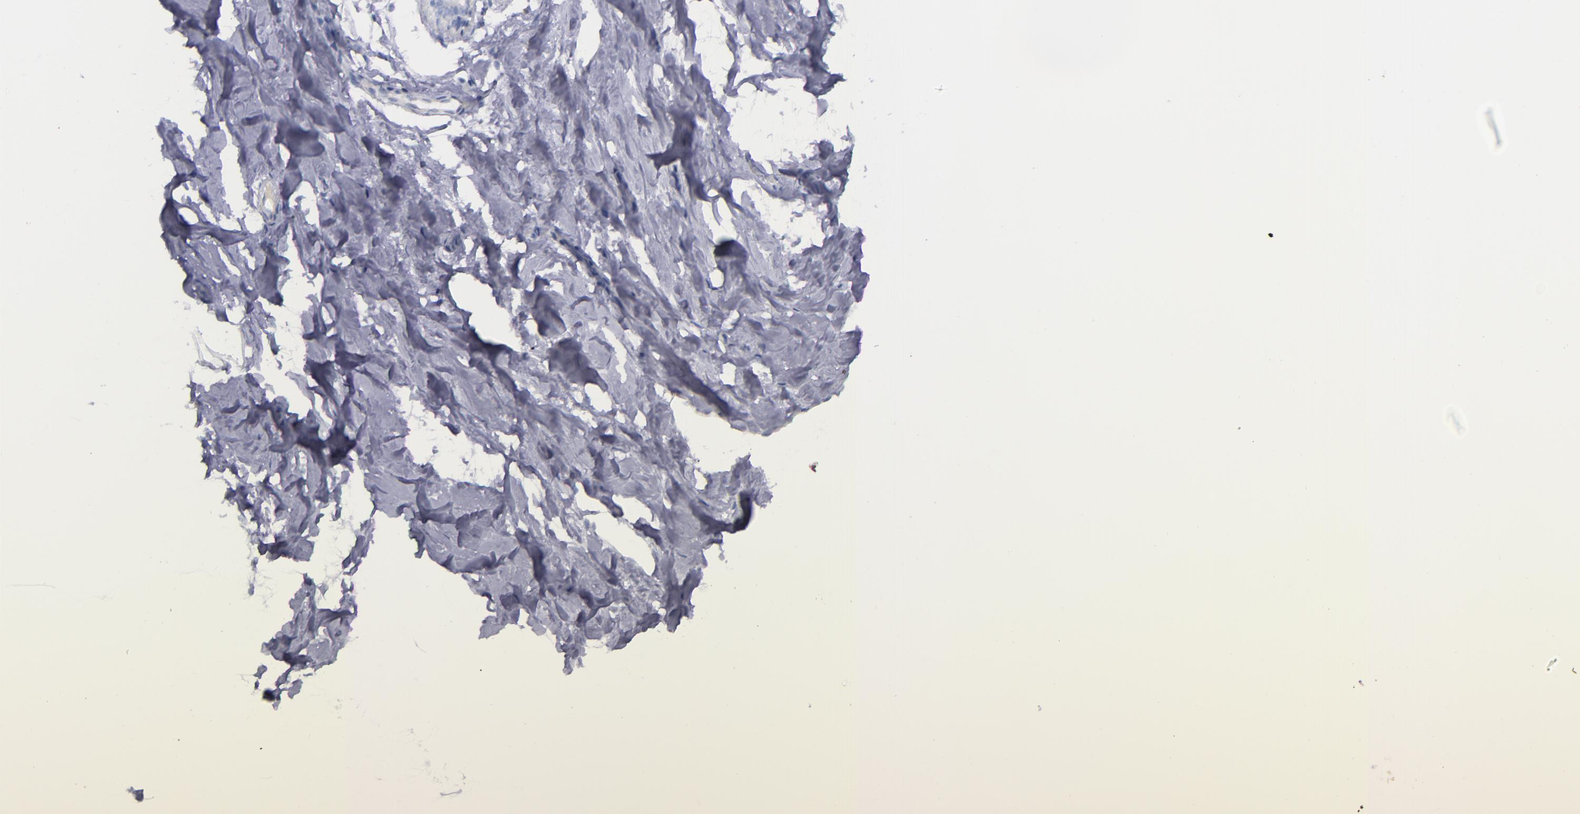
{"staining": {"intensity": "negative", "quantity": "none", "location": "none"}, "tissue": "breast", "cell_type": "Adipocytes", "image_type": "normal", "snomed": [{"axis": "morphology", "description": "Normal tissue, NOS"}, {"axis": "topography", "description": "Breast"}], "caption": "Immunohistochemical staining of normal human breast demonstrates no significant expression in adipocytes. (Brightfield microscopy of DAB immunohistochemistry at high magnification).", "gene": "SNAP25", "patient": {"sex": "female", "age": 23}}